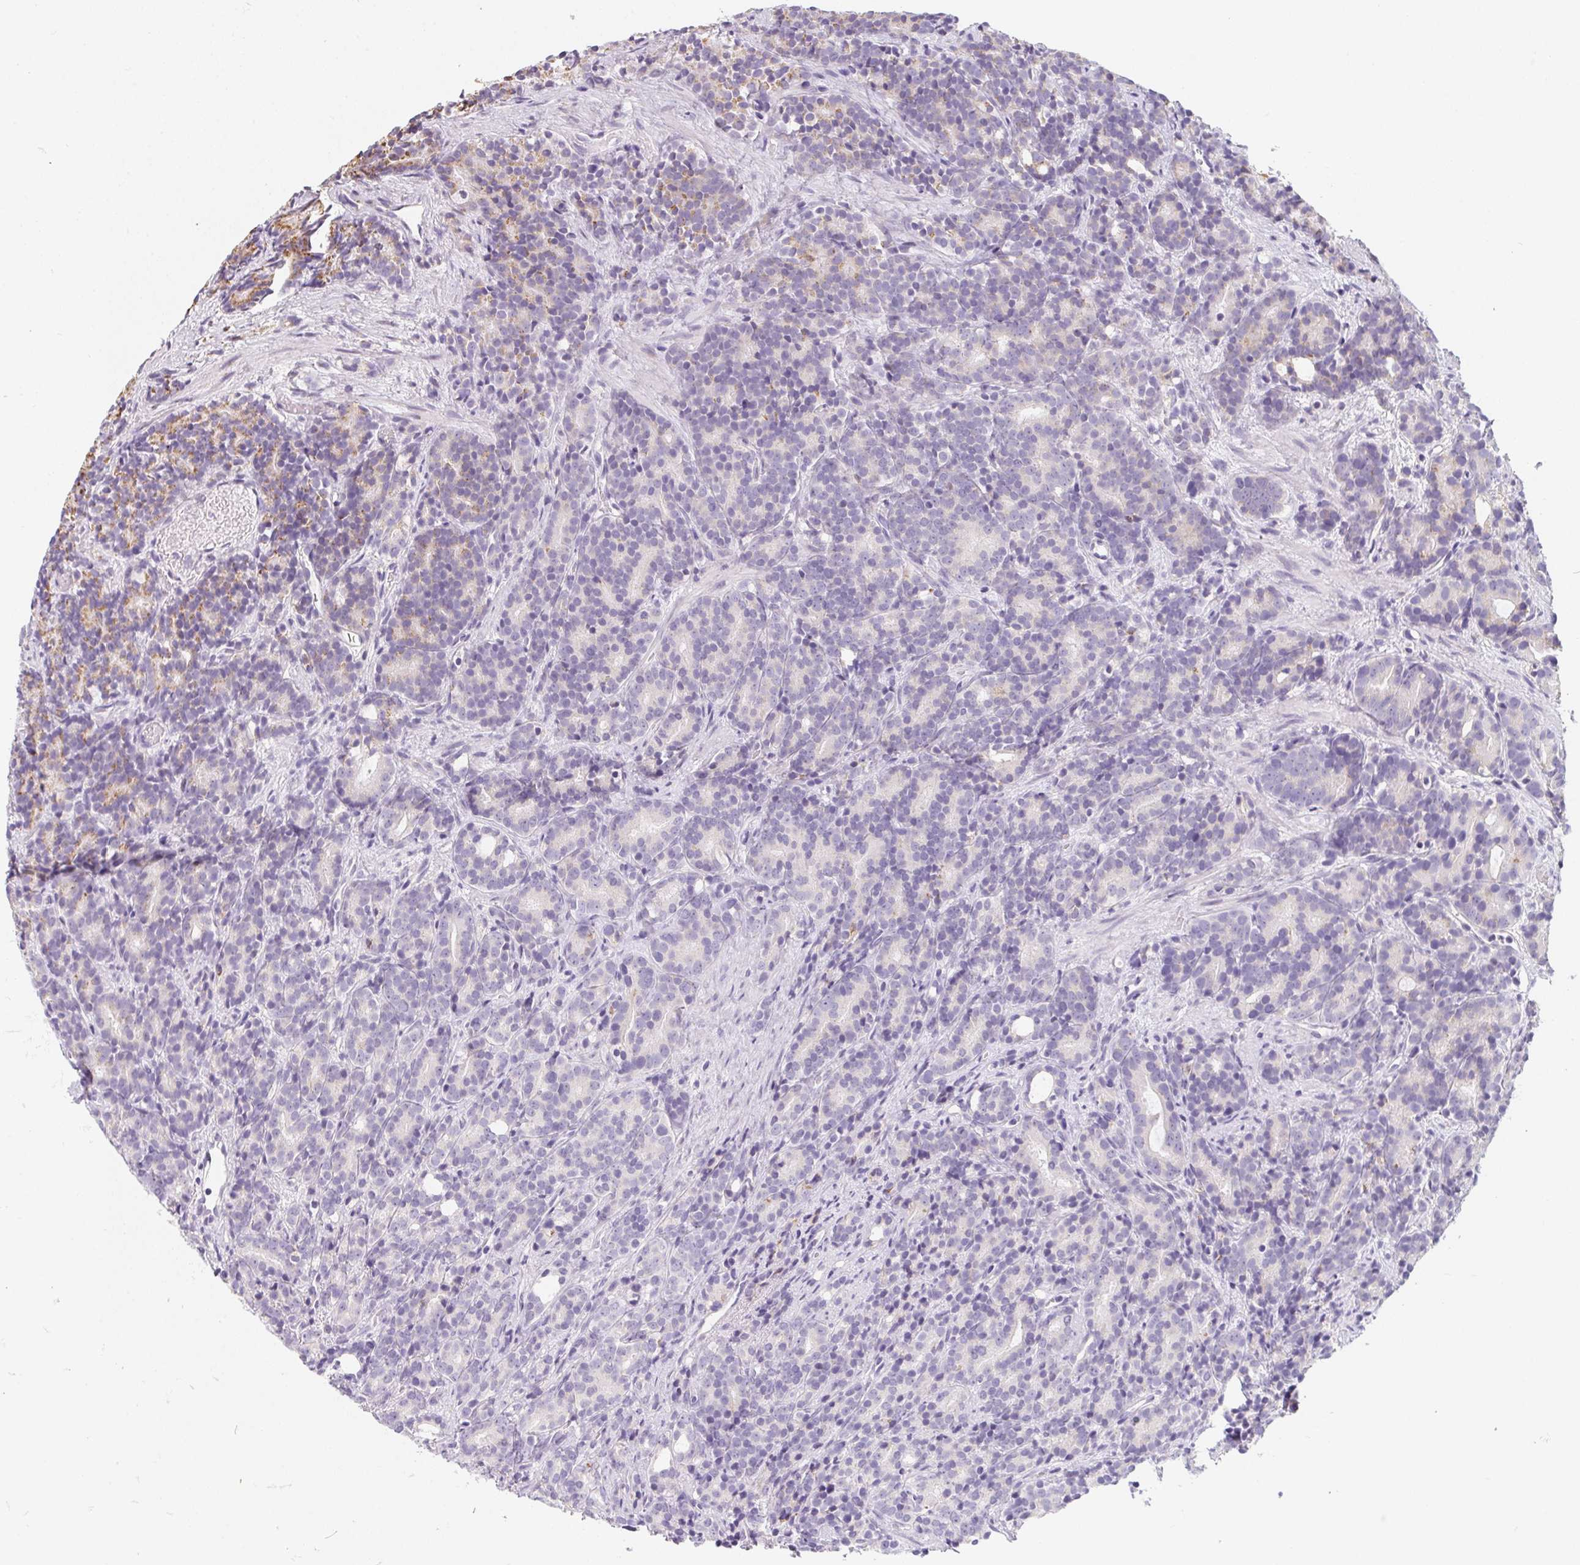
{"staining": {"intensity": "negative", "quantity": "none", "location": "none"}, "tissue": "prostate cancer", "cell_type": "Tumor cells", "image_type": "cancer", "snomed": [{"axis": "morphology", "description": "Adenocarcinoma, High grade"}, {"axis": "topography", "description": "Prostate"}], "caption": "High power microscopy micrograph of an IHC photomicrograph of adenocarcinoma (high-grade) (prostate), revealing no significant positivity in tumor cells.", "gene": "MAP1A", "patient": {"sex": "male", "age": 84}}